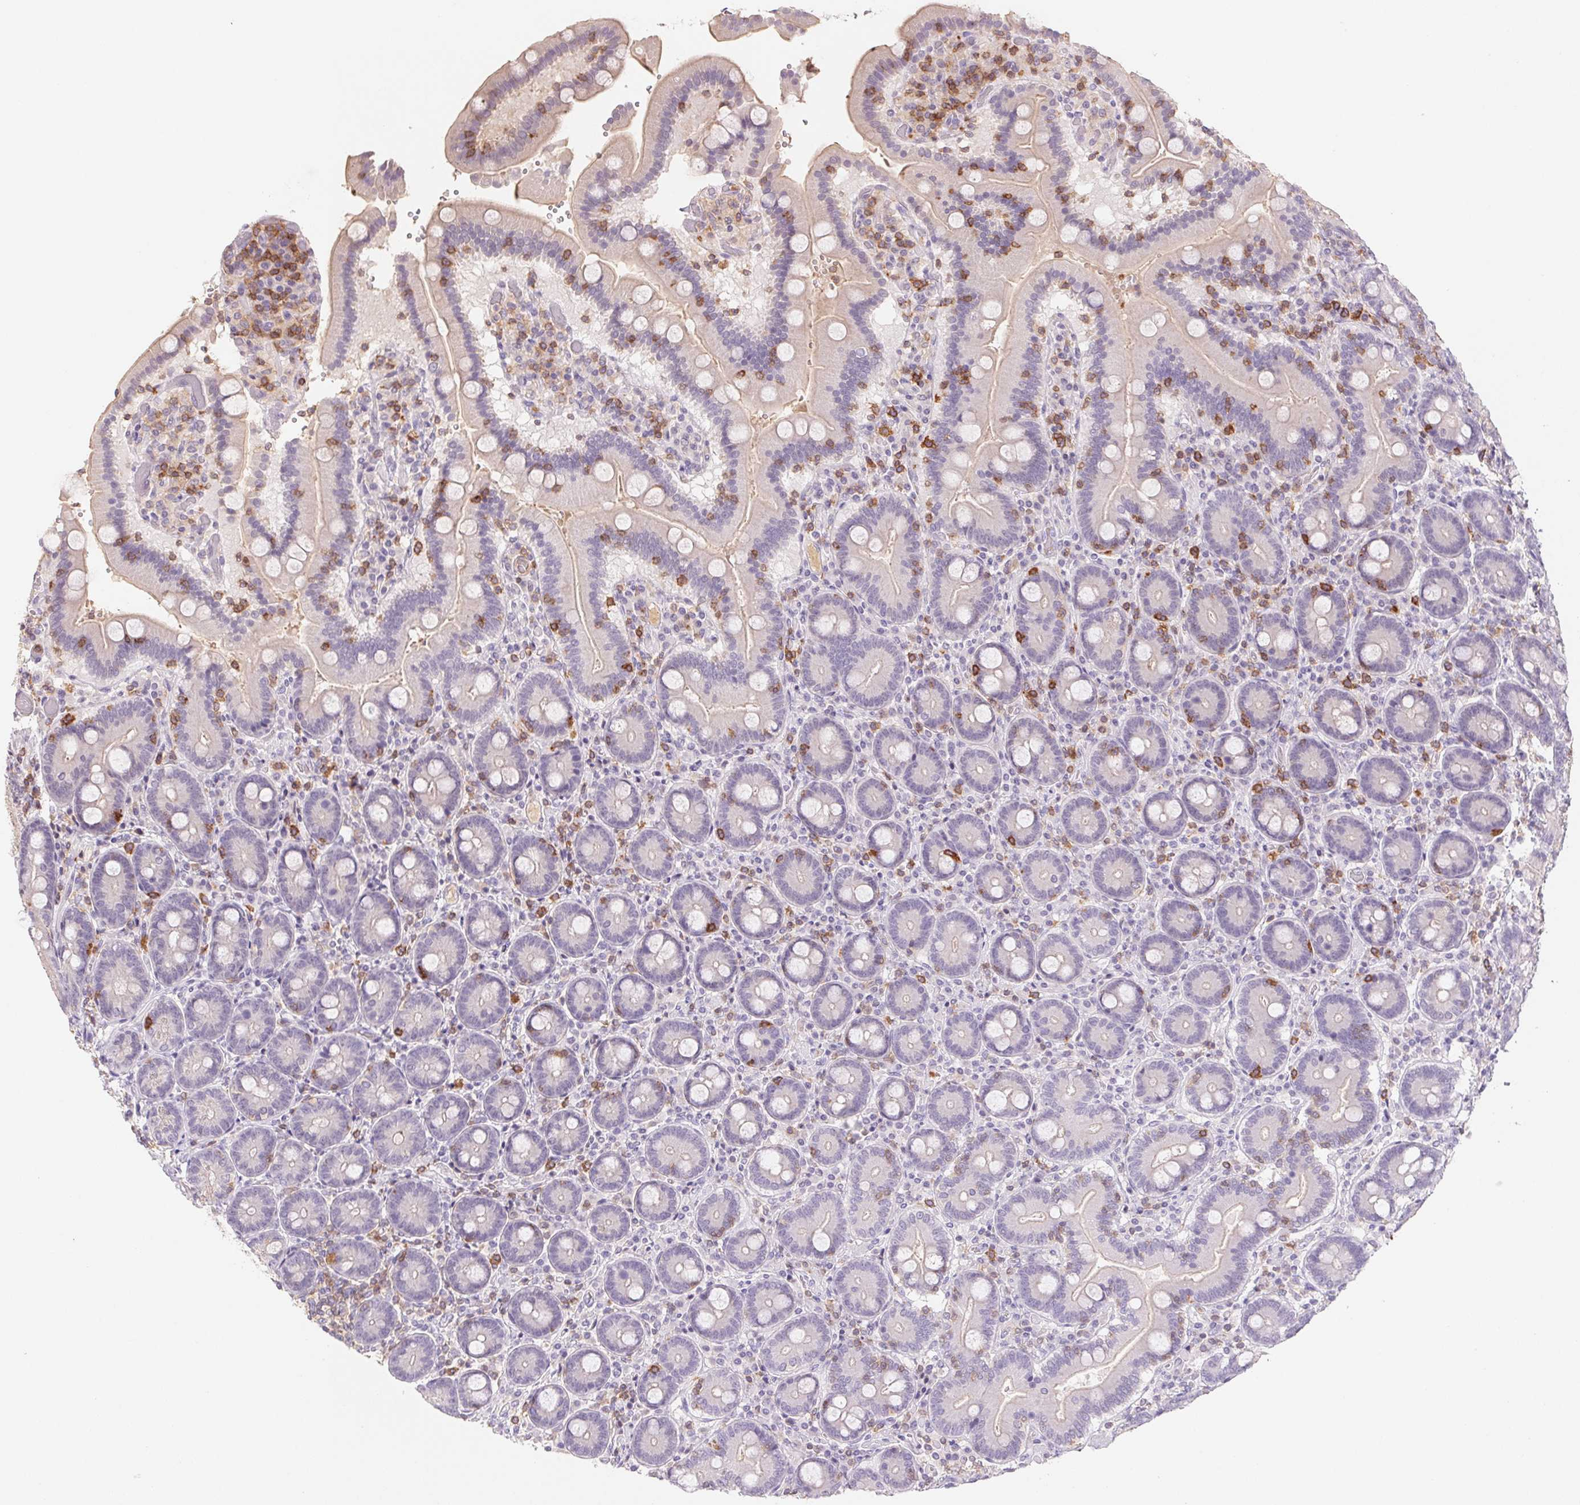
{"staining": {"intensity": "negative", "quantity": "none", "location": "none"}, "tissue": "duodenum", "cell_type": "Glandular cells", "image_type": "normal", "snomed": [{"axis": "morphology", "description": "Normal tissue, NOS"}, {"axis": "topography", "description": "Duodenum"}], "caption": "There is no significant expression in glandular cells of duodenum. The staining is performed using DAB brown chromogen with nuclei counter-stained in using hematoxylin.", "gene": "KIF26A", "patient": {"sex": "female", "age": 62}}